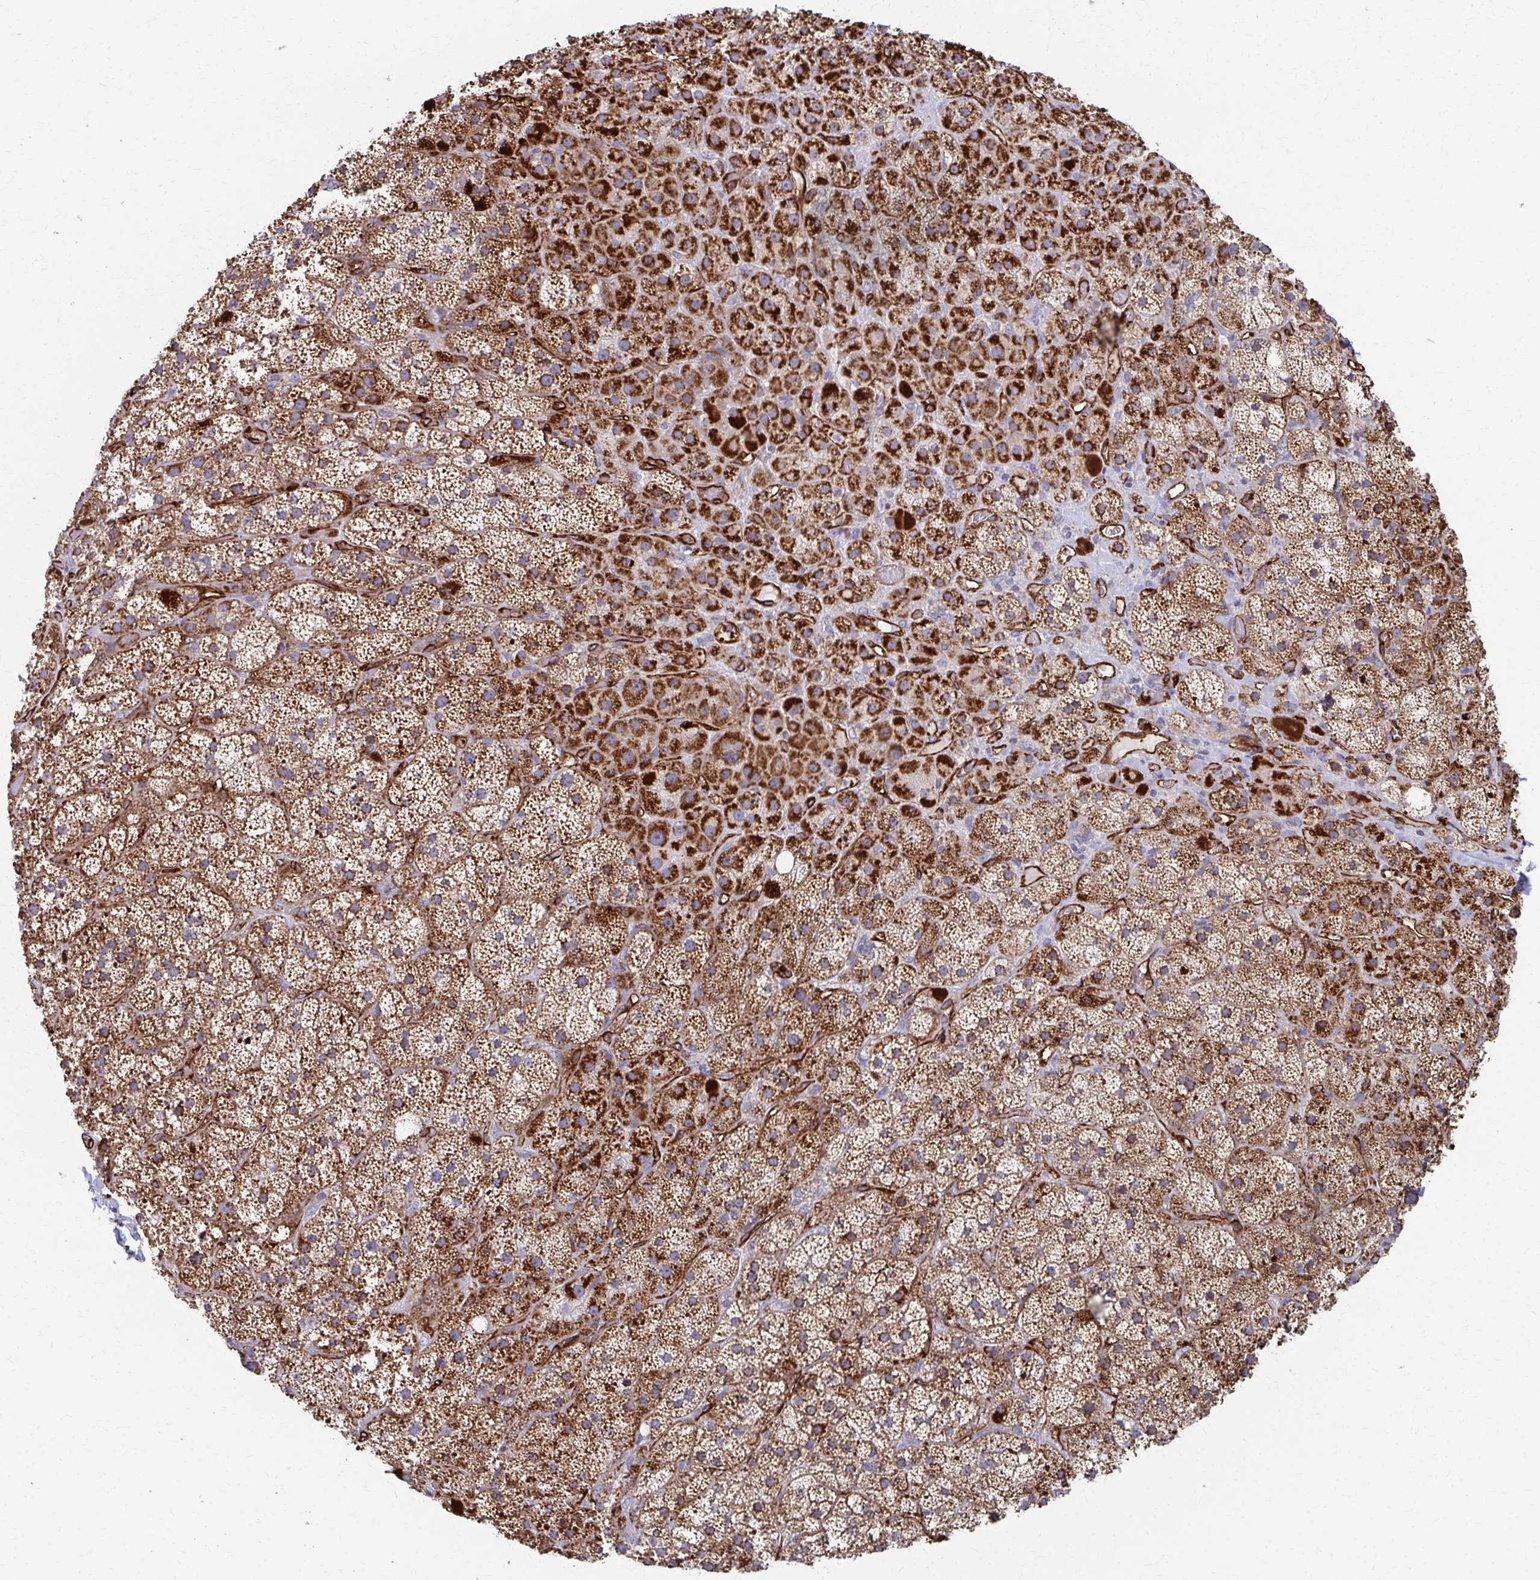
{"staining": {"intensity": "strong", "quantity": ">75%", "location": "cytoplasmic/membranous"}, "tissue": "adrenal gland", "cell_type": "Glandular cells", "image_type": "normal", "snomed": [{"axis": "morphology", "description": "Normal tissue, NOS"}, {"axis": "topography", "description": "Adrenal gland"}], "caption": "Immunohistochemical staining of normal adrenal gland shows strong cytoplasmic/membranous protein staining in about >75% of glandular cells.", "gene": "FAHD1", "patient": {"sex": "male", "age": 57}}